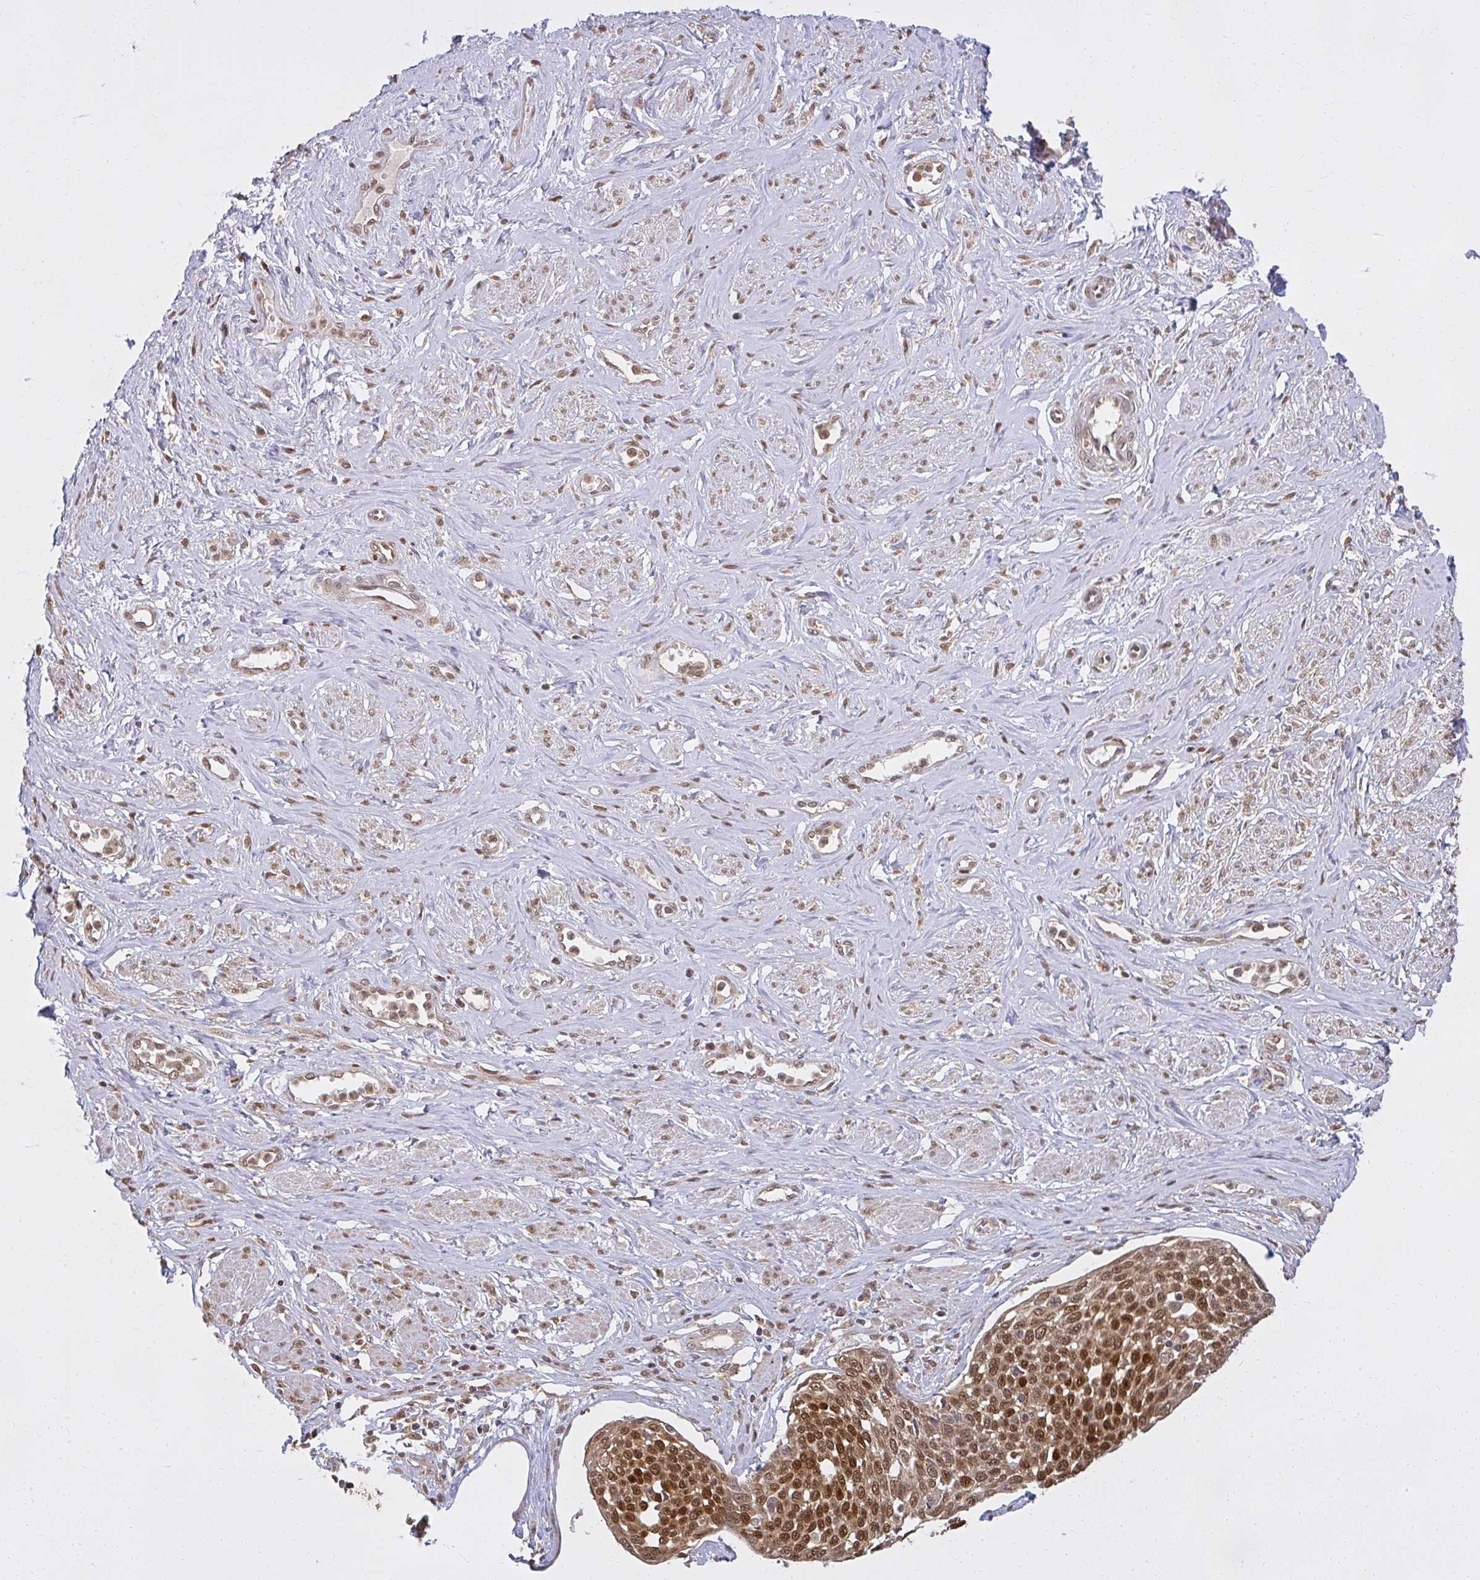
{"staining": {"intensity": "strong", "quantity": ">75%", "location": "nuclear"}, "tissue": "cervical cancer", "cell_type": "Tumor cells", "image_type": "cancer", "snomed": [{"axis": "morphology", "description": "Squamous cell carcinoma, NOS"}, {"axis": "topography", "description": "Cervix"}], "caption": "Immunohistochemistry image of neoplastic tissue: human cervical squamous cell carcinoma stained using immunohistochemistry demonstrates high levels of strong protein expression localized specifically in the nuclear of tumor cells, appearing as a nuclear brown color.", "gene": "LARS2", "patient": {"sex": "female", "age": 34}}